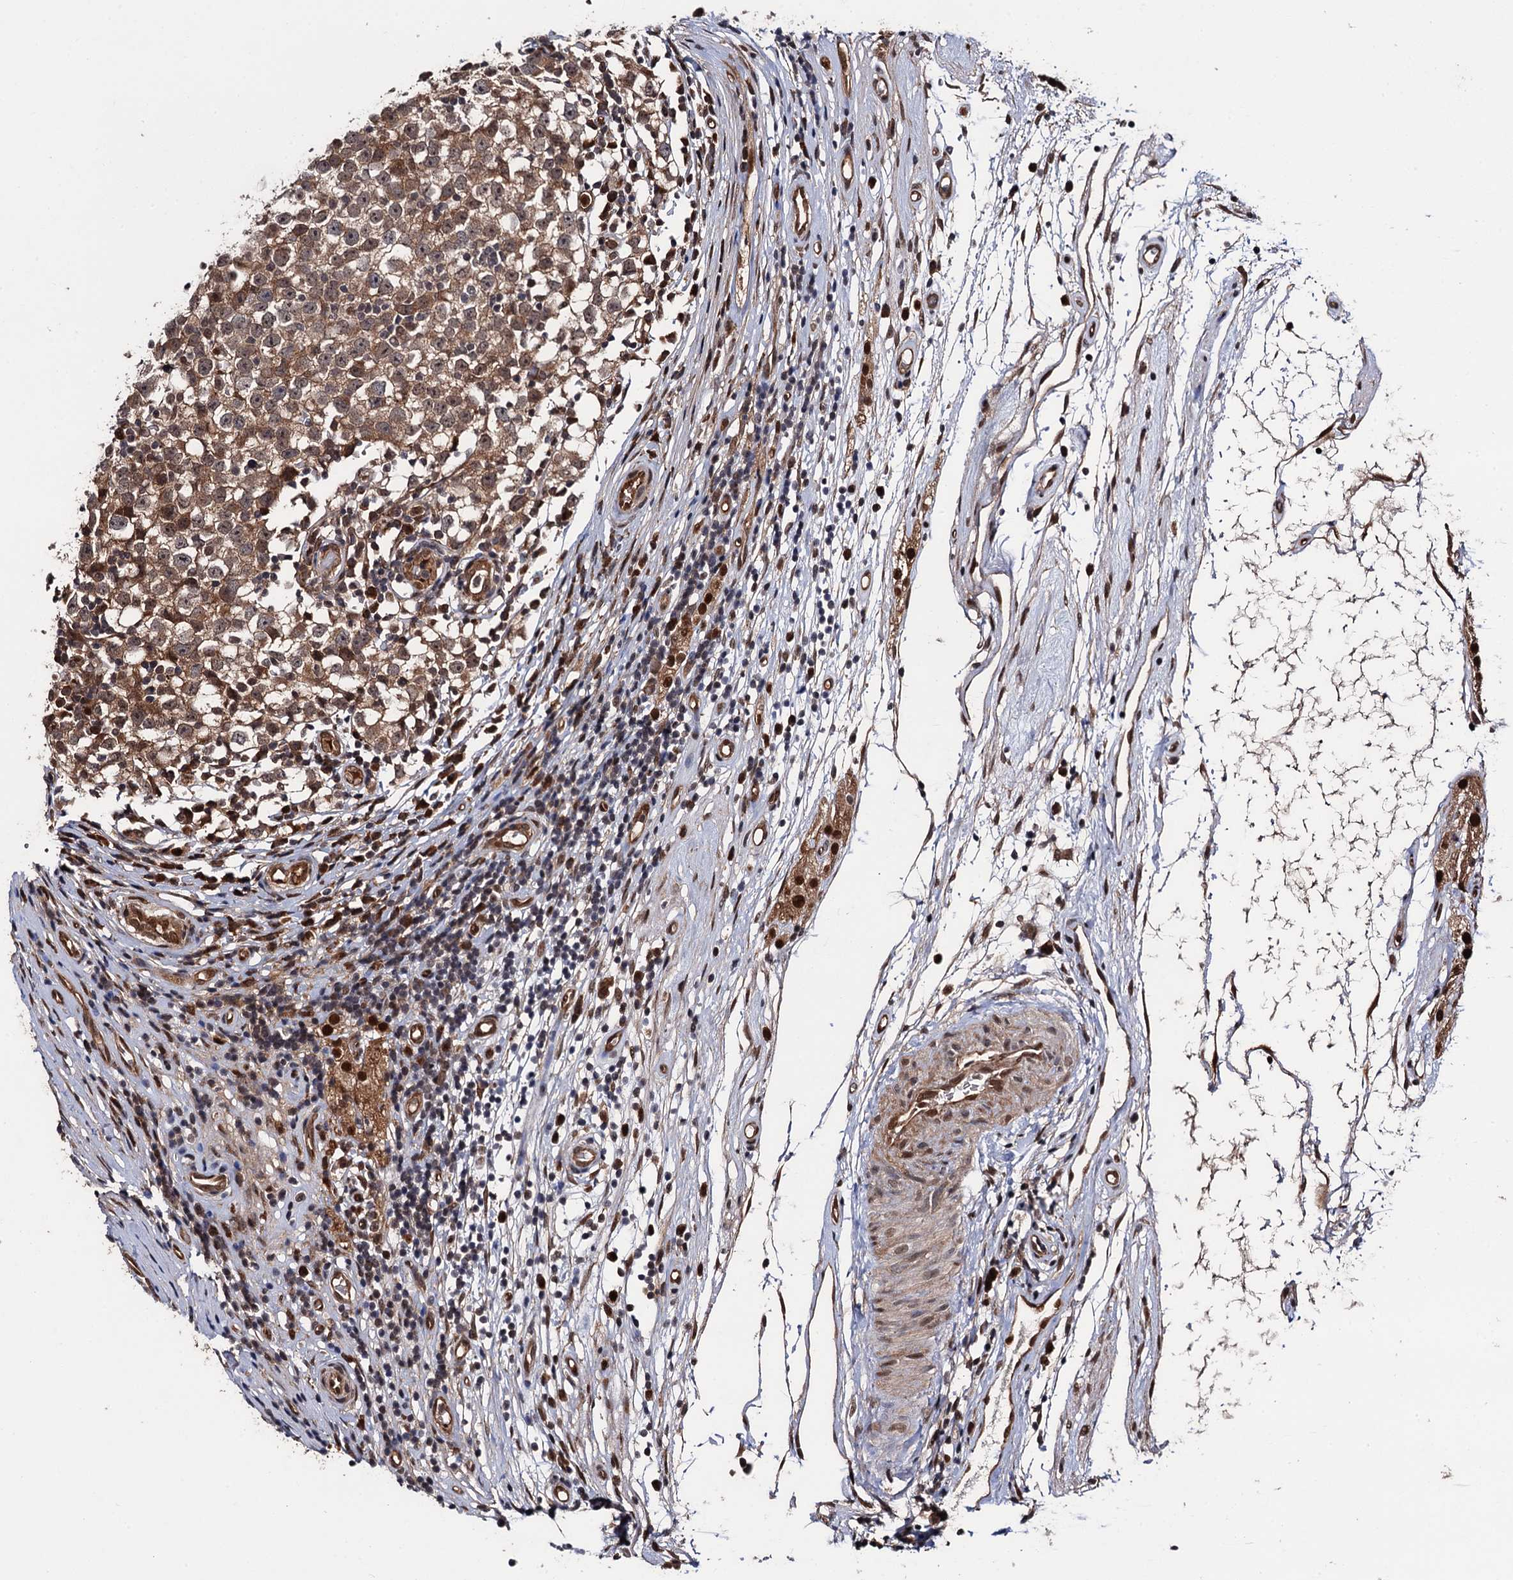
{"staining": {"intensity": "moderate", "quantity": "25%-75%", "location": "cytoplasmic/membranous,nuclear"}, "tissue": "testis cancer", "cell_type": "Tumor cells", "image_type": "cancer", "snomed": [{"axis": "morphology", "description": "Seminoma, NOS"}, {"axis": "topography", "description": "Testis"}], "caption": "A histopathology image of human testis cancer (seminoma) stained for a protein demonstrates moderate cytoplasmic/membranous and nuclear brown staining in tumor cells. (DAB (3,3'-diaminobenzidine) IHC with brightfield microscopy, high magnification).", "gene": "CDC23", "patient": {"sex": "male", "age": 65}}